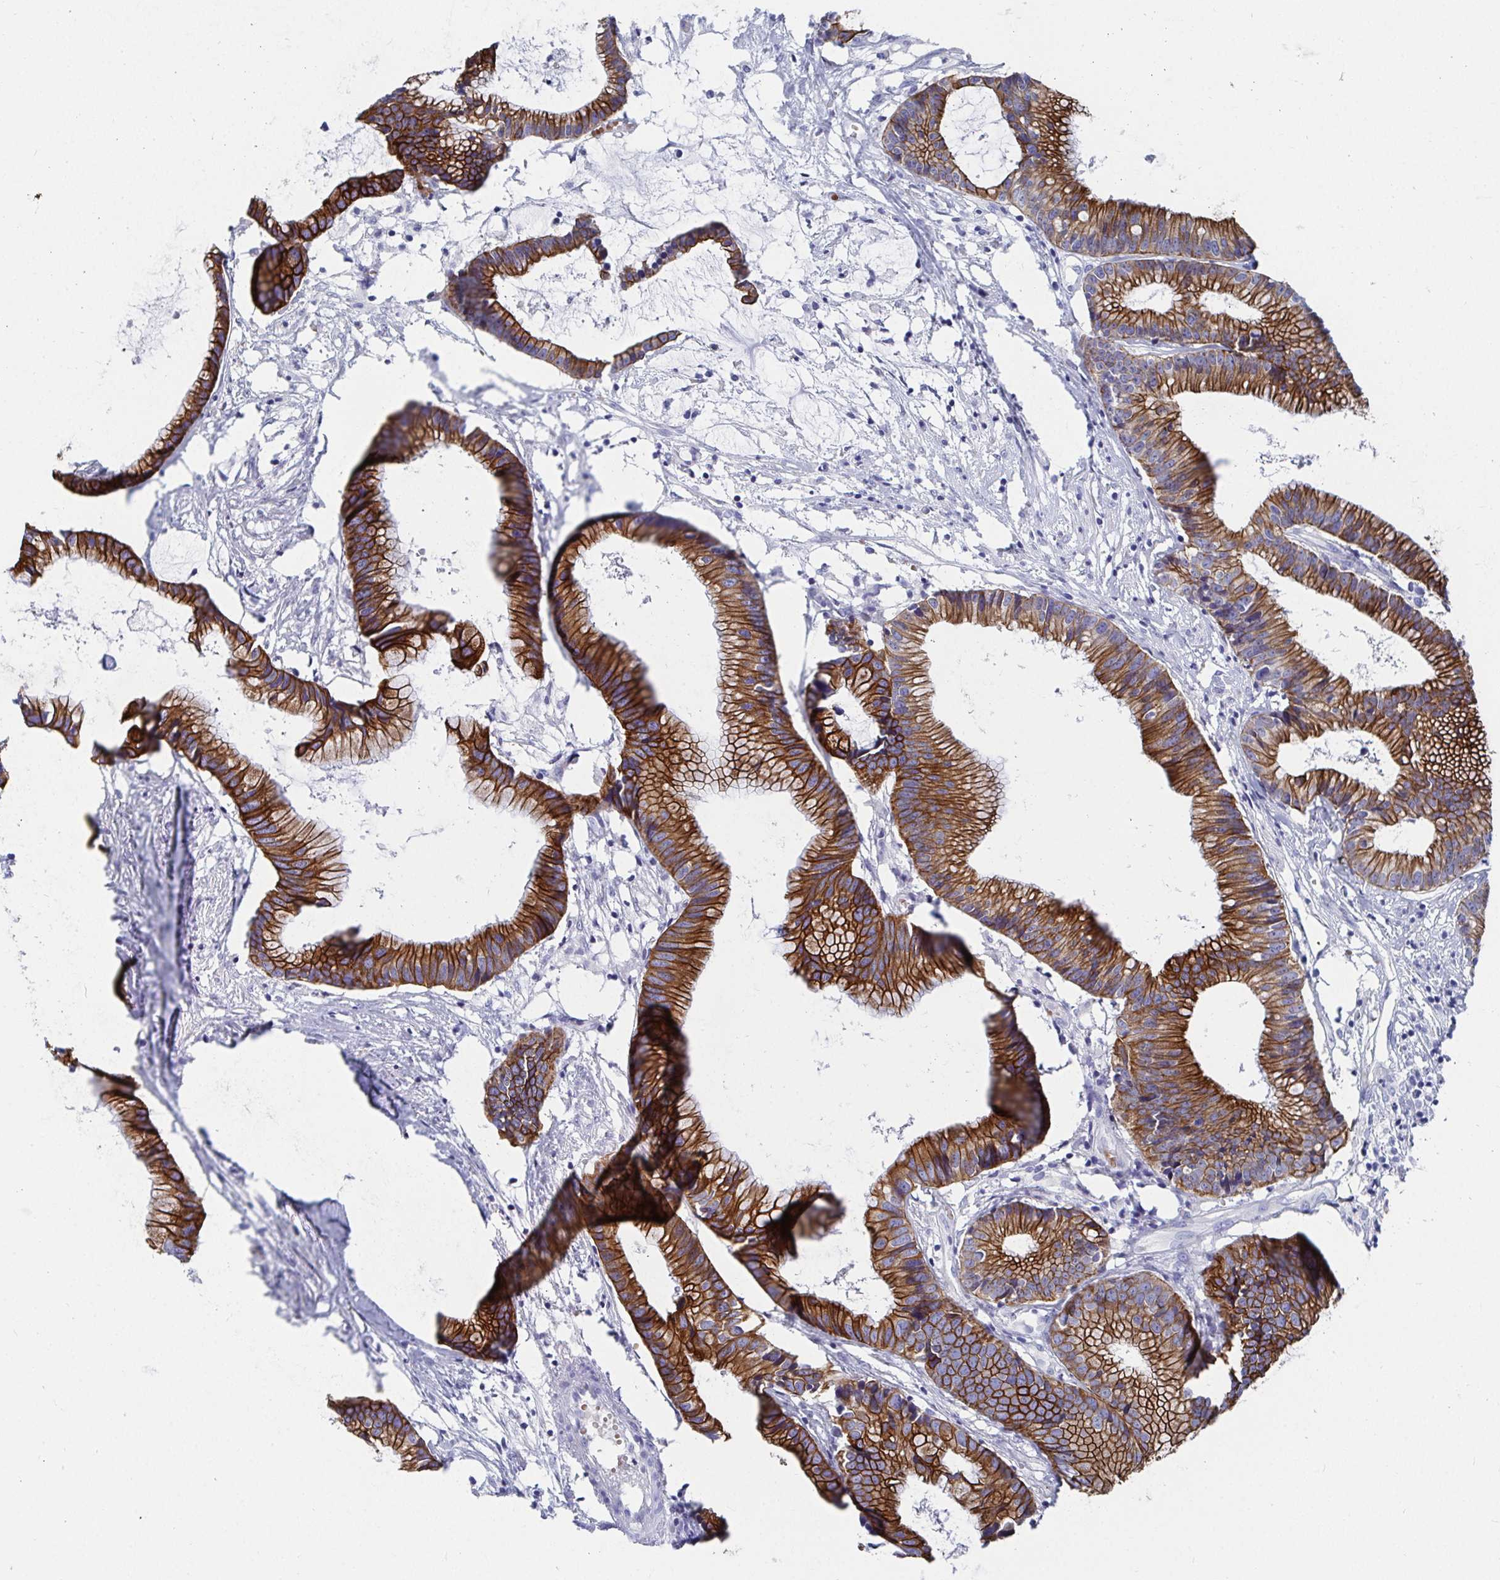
{"staining": {"intensity": "strong", "quantity": ">75%", "location": "cytoplasmic/membranous"}, "tissue": "colorectal cancer", "cell_type": "Tumor cells", "image_type": "cancer", "snomed": [{"axis": "morphology", "description": "Adenocarcinoma, NOS"}, {"axis": "topography", "description": "Colon"}], "caption": "Colorectal cancer (adenocarcinoma) stained with DAB (3,3'-diaminobenzidine) immunohistochemistry (IHC) shows high levels of strong cytoplasmic/membranous expression in about >75% of tumor cells.", "gene": "CLDN8", "patient": {"sex": "female", "age": 78}}